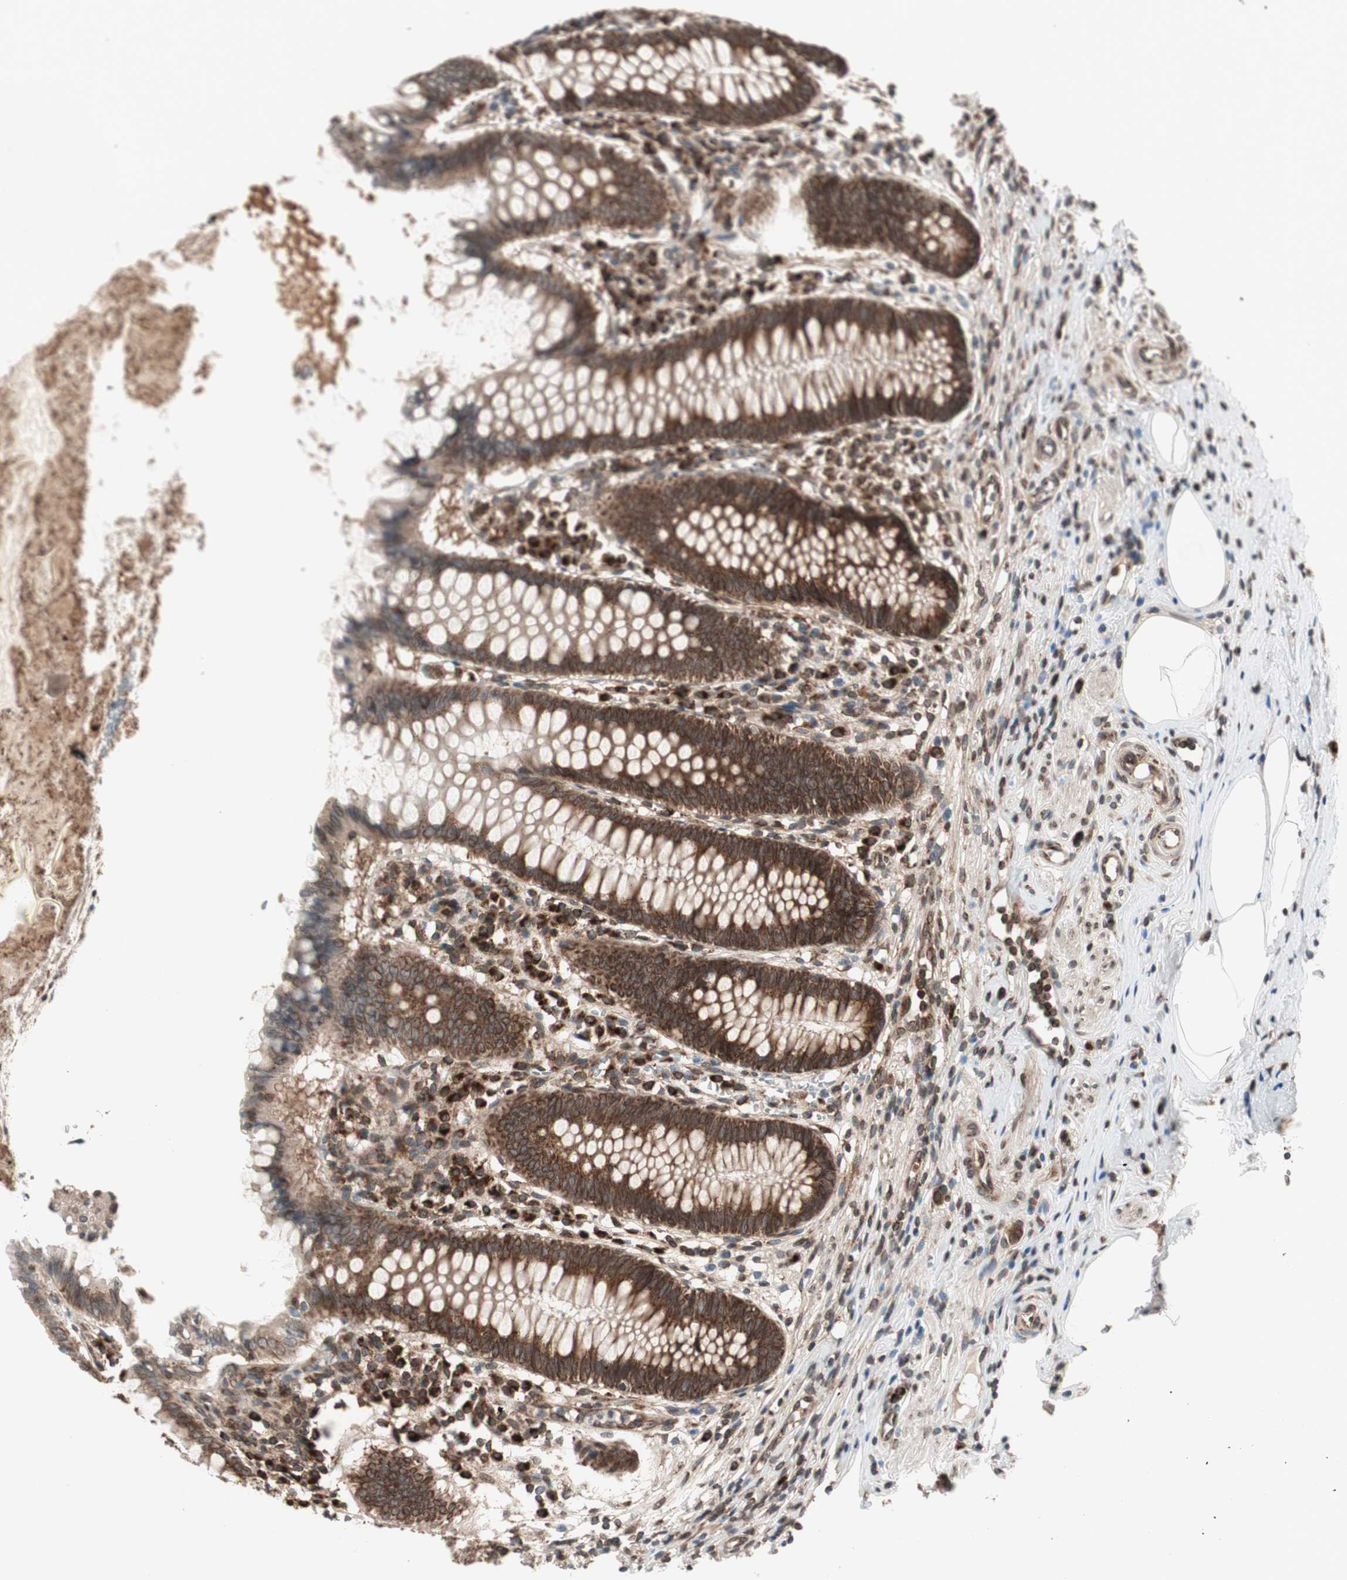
{"staining": {"intensity": "strong", "quantity": ">75%", "location": "cytoplasmic/membranous,nuclear"}, "tissue": "appendix", "cell_type": "Glandular cells", "image_type": "normal", "snomed": [{"axis": "morphology", "description": "Normal tissue, NOS"}, {"axis": "topography", "description": "Appendix"}], "caption": "The immunohistochemical stain labels strong cytoplasmic/membranous,nuclear positivity in glandular cells of unremarkable appendix.", "gene": "NUP62", "patient": {"sex": "female", "age": 50}}